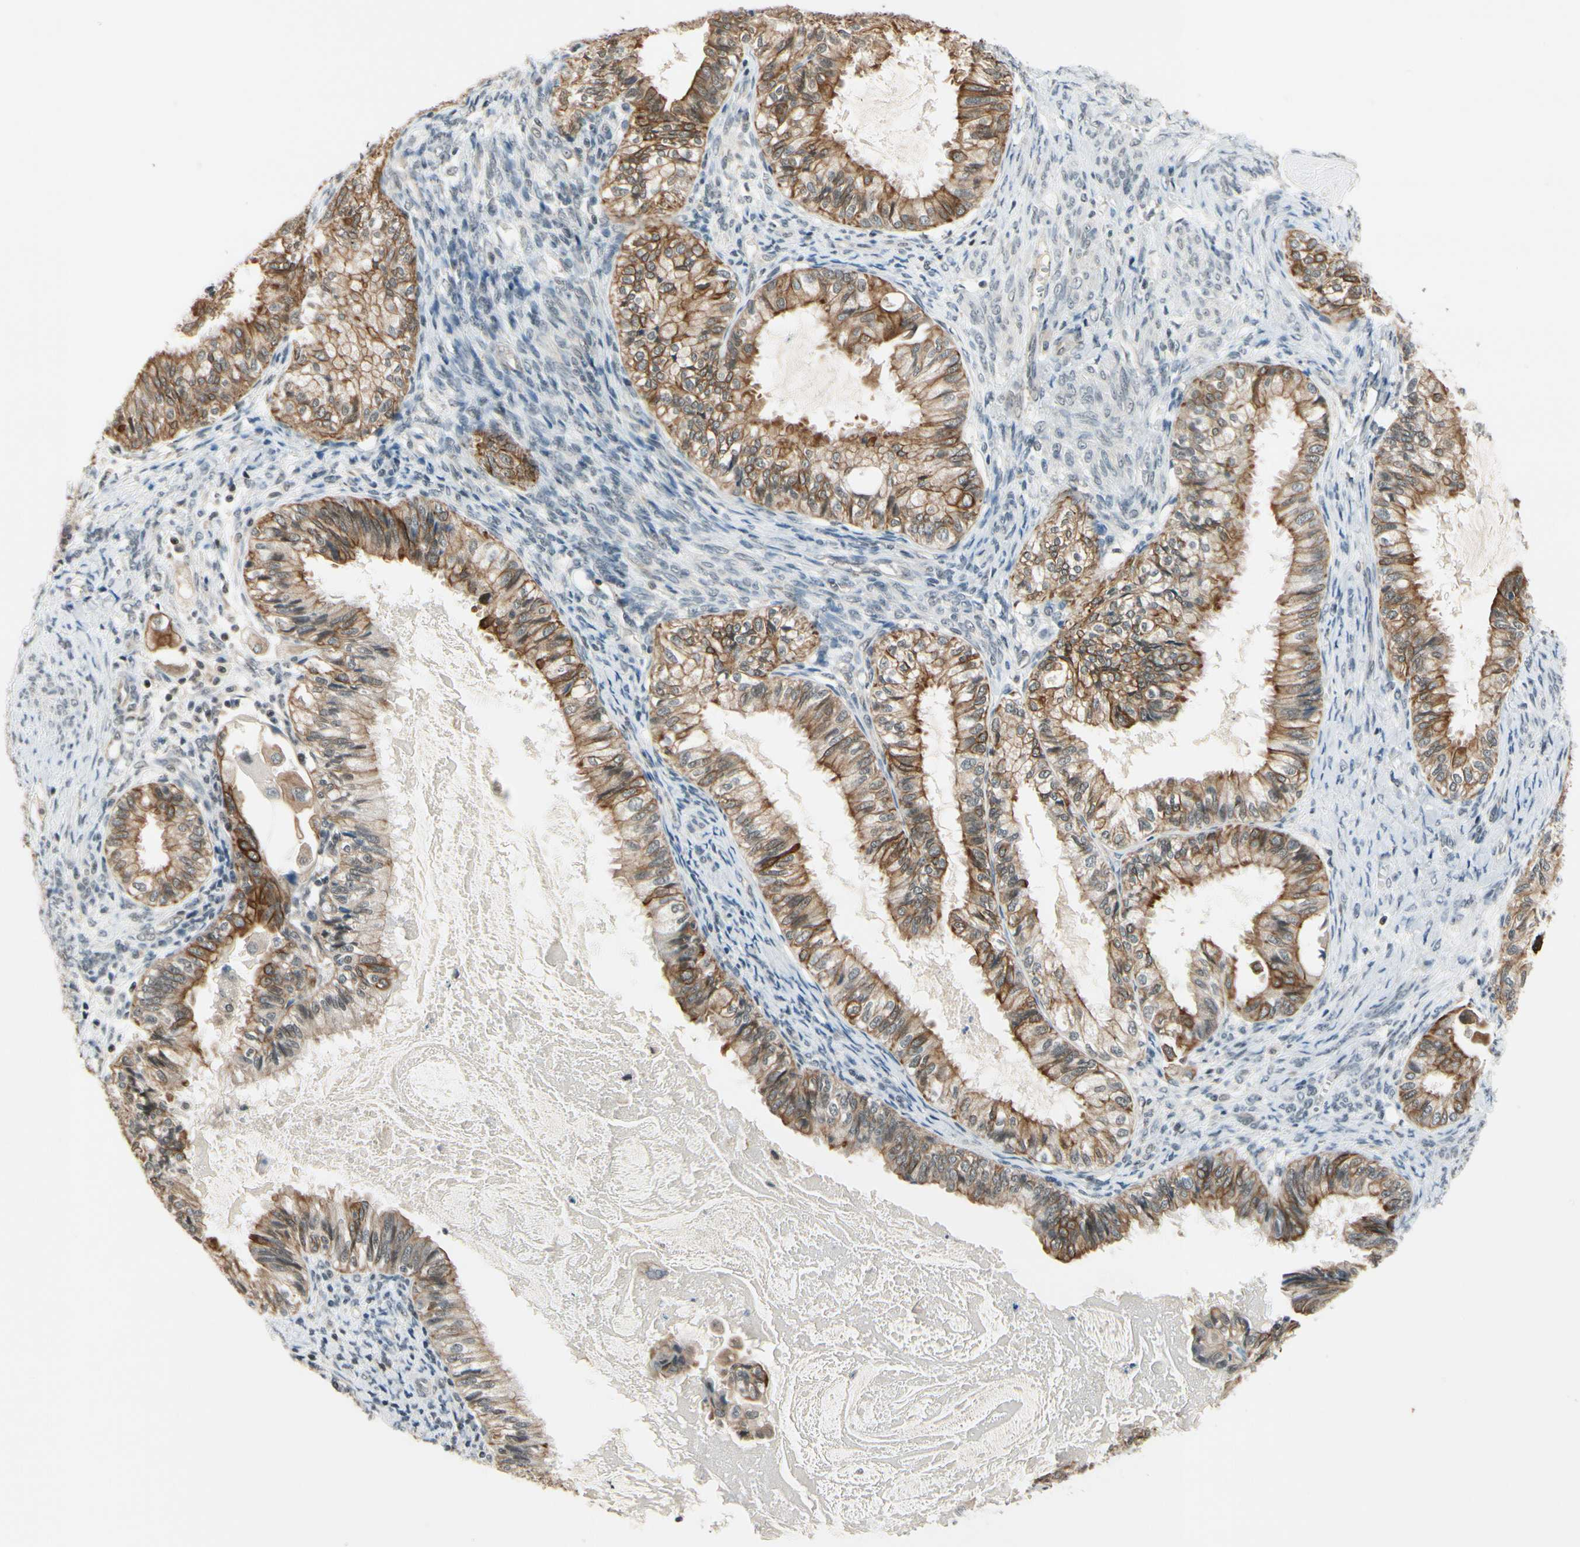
{"staining": {"intensity": "moderate", "quantity": ">75%", "location": "cytoplasmic/membranous"}, "tissue": "cervical cancer", "cell_type": "Tumor cells", "image_type": "cancer", "snomed": [{"axis": "morphology", "description": "Normal tissue, NOS"}, {"axis": "morphology", "description": "Adenocarcinoma, NOS"}, {"axis": "topography", "description": "Cervix"}, {"axis": "topography", "description": "Endometrium"}], "caption": "DAB (3,3'-diaminobenzidine) immunohistochemical staining of cervical cancer demonstrates moderate cytoplasmic/membranous protein positivity in about >75% of tumor cells. The protein is shown in brown color, while the nuclei are stained blue.", "gene": "TAF12", "patient": {"sex": "female", "age": 86}}